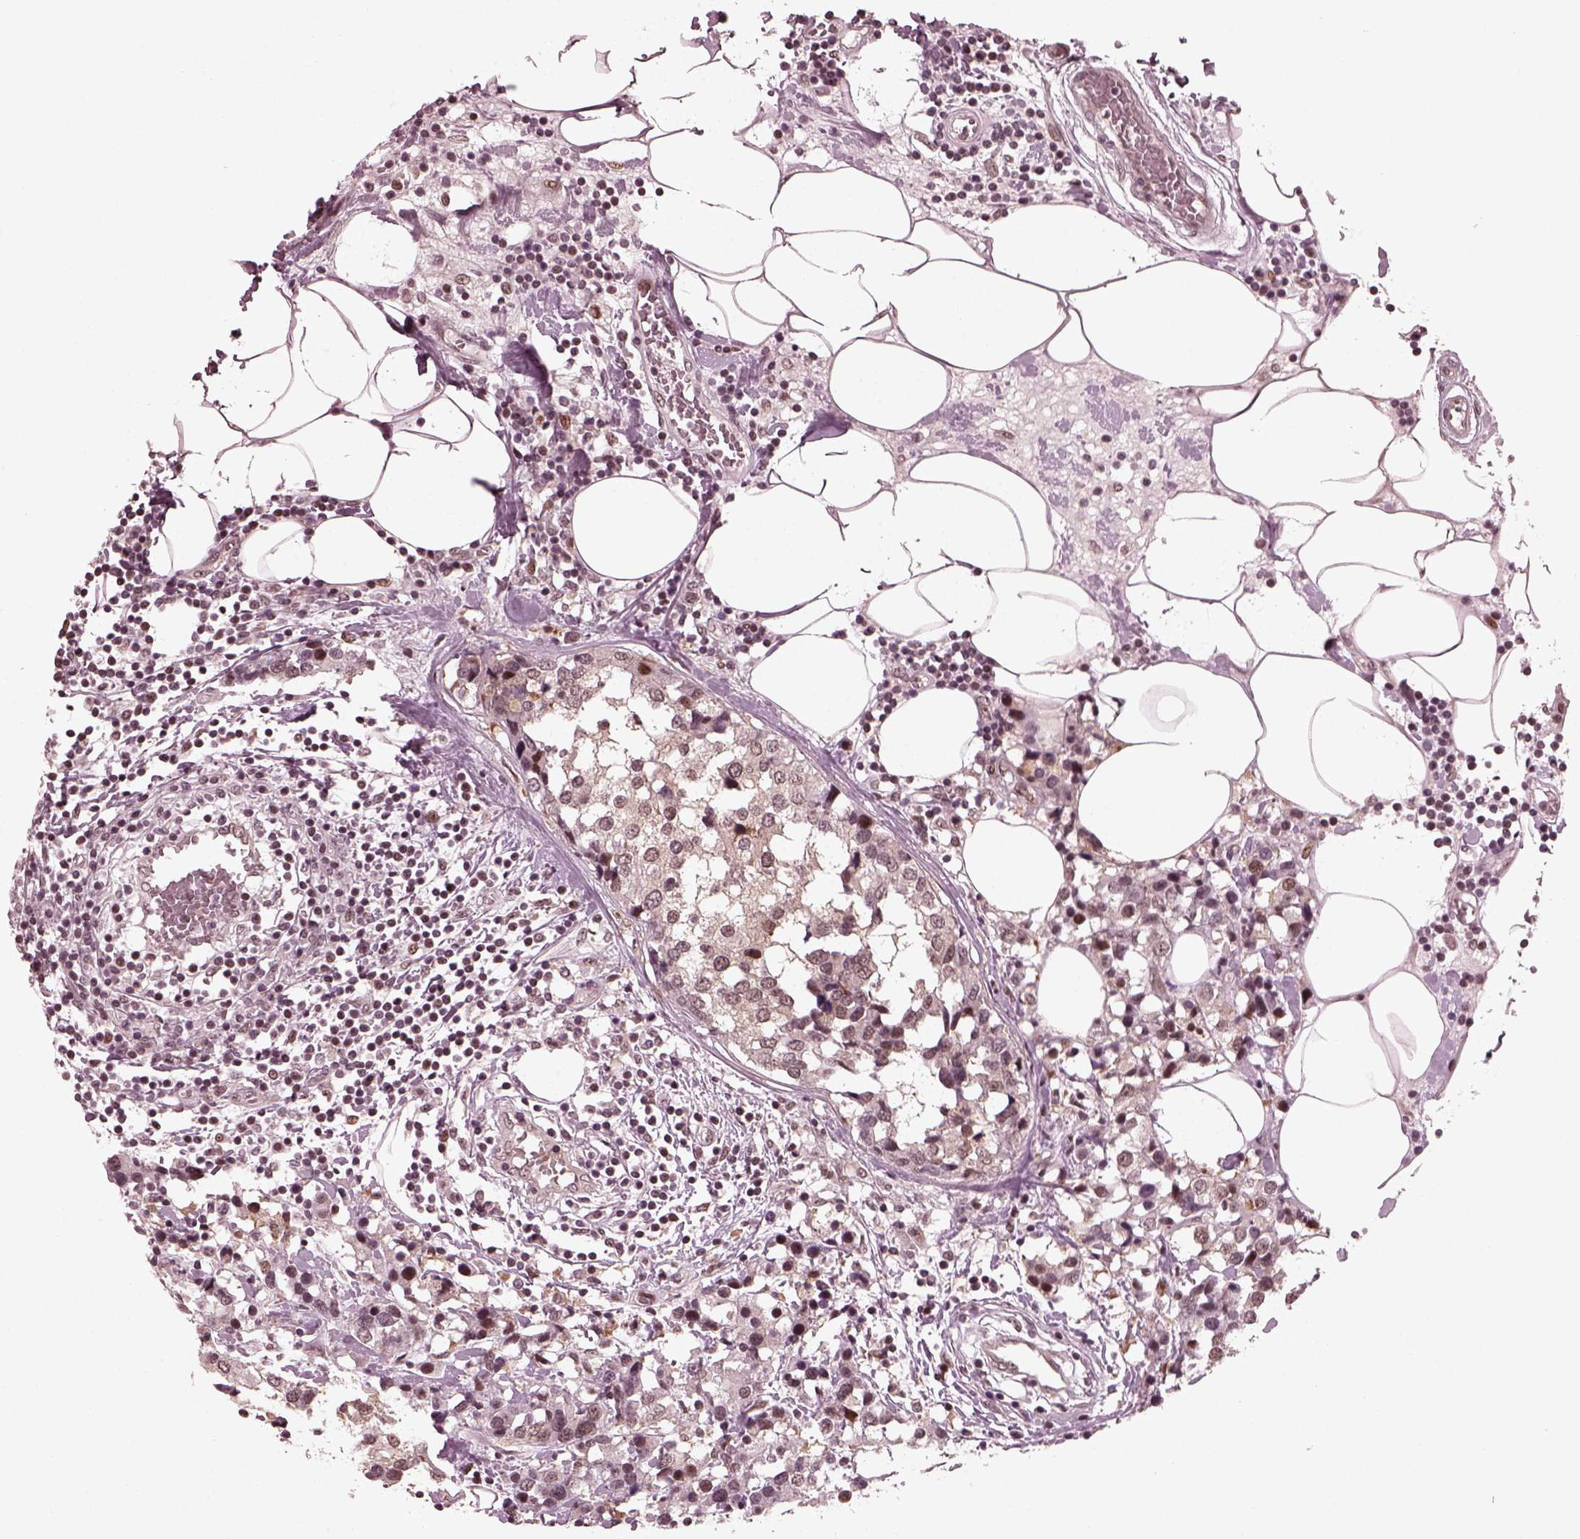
{"staining": {"intensity": "moderate", "quantity": "<25%", "location": "nuclear"}, "tissue": "breast cancer", "cell_type": "Tumor cells", "image_type": "cancer", "snomed": [{"axis": "morphology", "description": "Lobular carcinoma"}, {"axis": "topography", "description": "Breast"}], "caption": "A photomicrograph of breast cancer stained for a protein reveals moderate nuclear brown staining in tumor cells.", "gene": "TRIB3", "patient": {"sex": "female", "age": 59}}